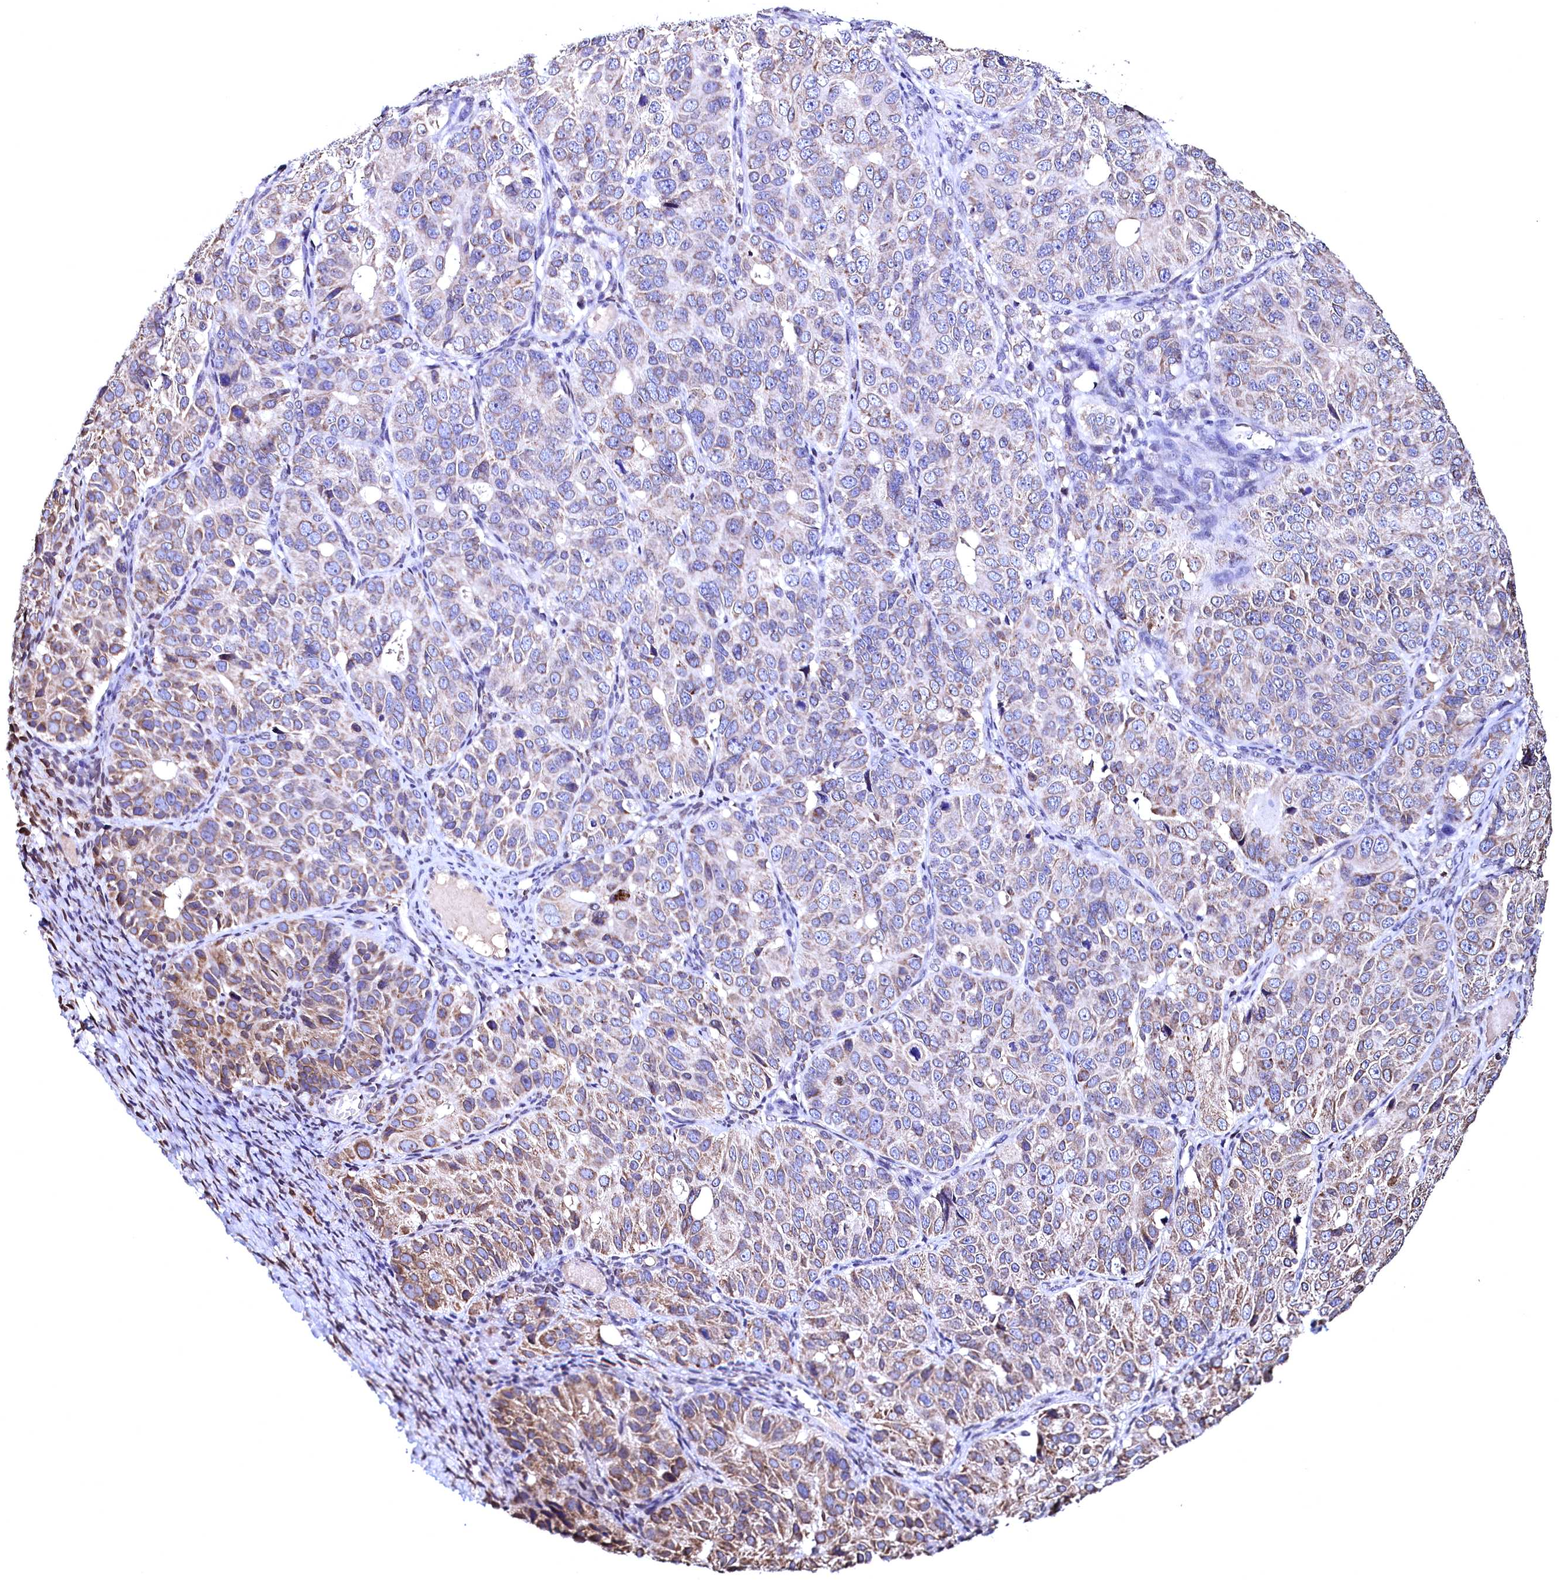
{"staining": {"intensity": "moderate", "quantity": "<25%", "location": "cytoplasmic/membranous"}, "tissue": "ovarian cancer", "cell_type": "Tumor cells", "image_type": "cancer", "snomed": [{"axis": "morphology", "description": "Carcinoma, endometroid"}, {"axis": "topography", "description": "Ovary"}], "caption": "Immunohistochemistry (IHC) staining of ovarian endometroid carcinoma, which reveals low levels of moderate cytoplasmic/membranous expression in about <25% of tumor cells indicating moderate cytoplasmic/membranous protein staining. The staining was performed using DAB (3,3'-diaminobenzidine) (brown) for protein detection and nuclei were counterstained in hematoxylin (blue).", "gene": "HAND1", "patient": {"sex": "female", "age": 51}}